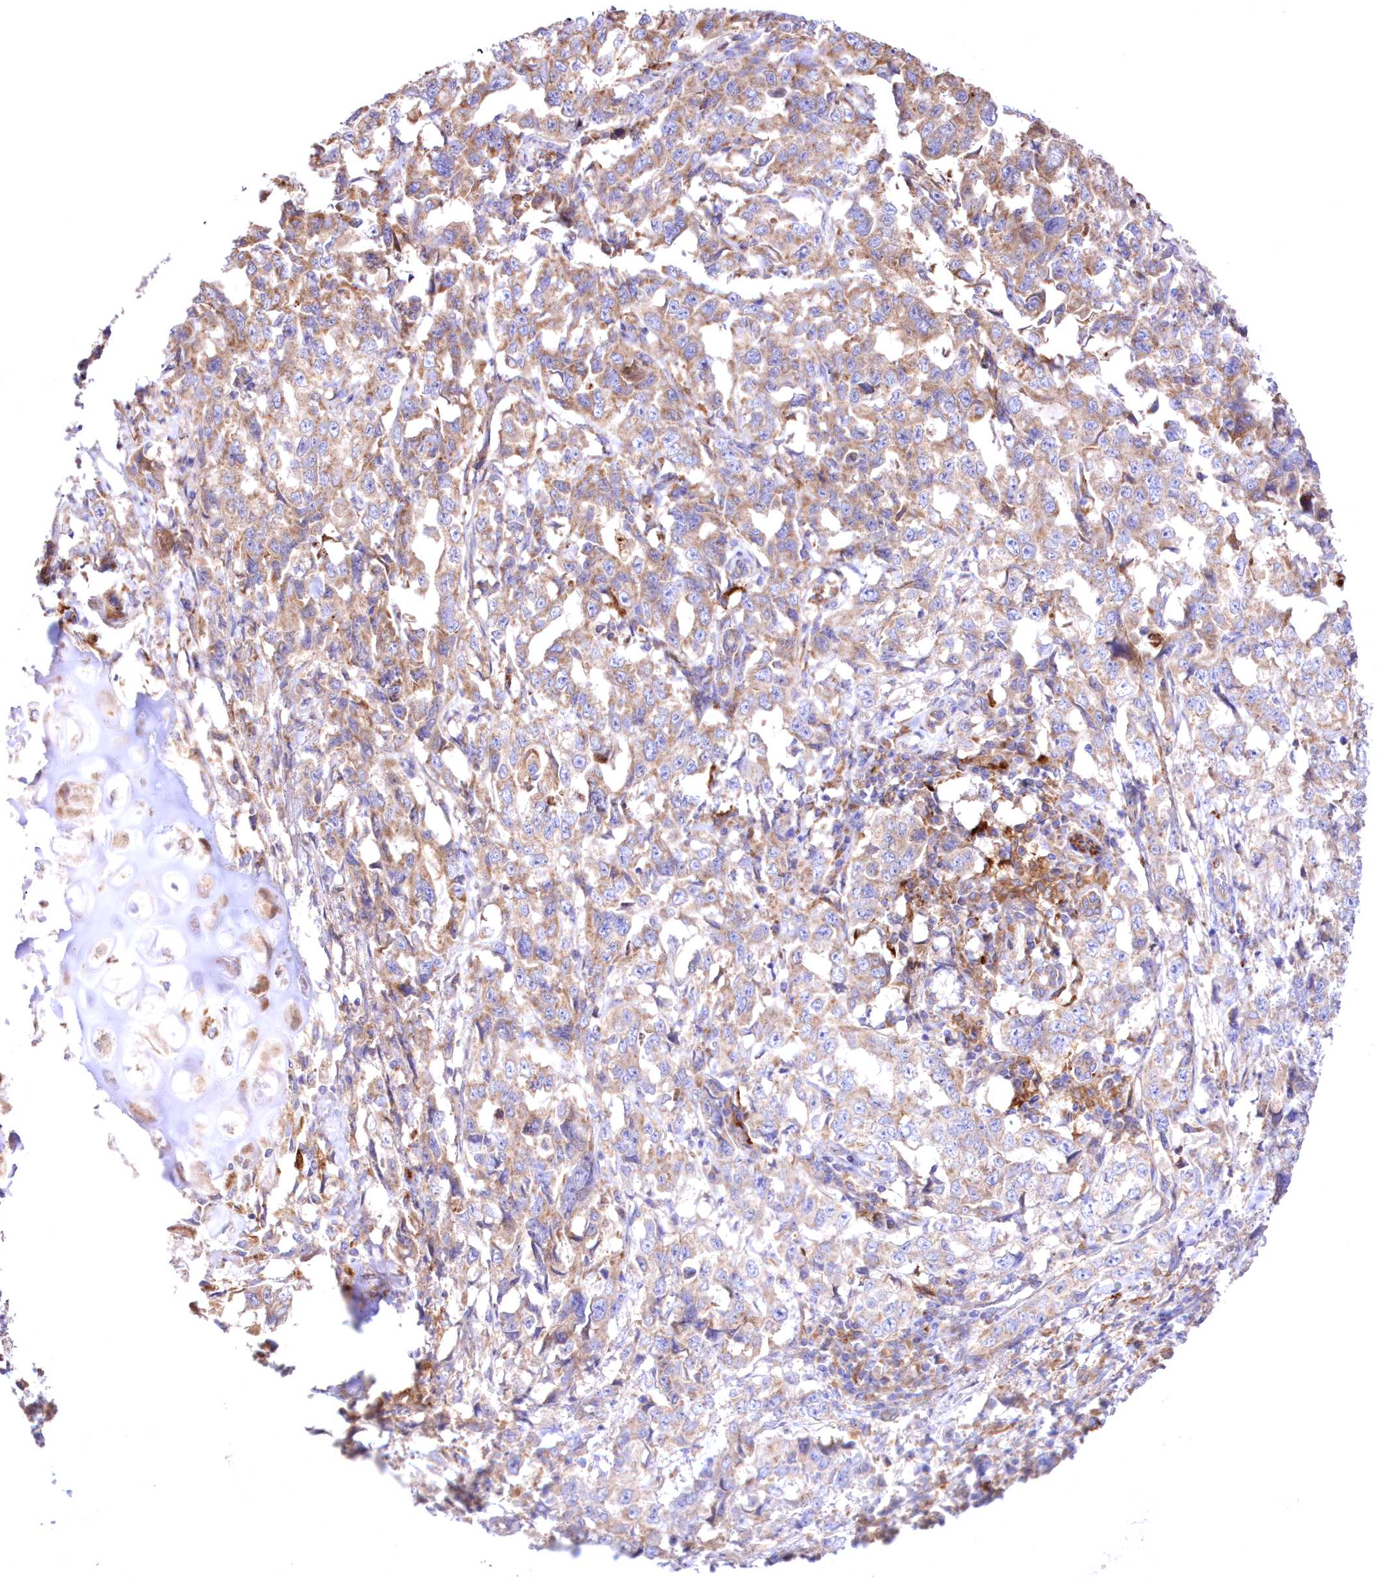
{"staining": {"intensity": "weak", "quantity": "25%-75%", "location": "cytoplasmic/membranous"}, "tissue": "lung cancer", "cell_type": "Tumor cells", "image_type": "cancer", "snomed": [{"axis": "morphology", "description": "Adenocarcinoma, NOS"}, {"axis": "topography", "description": "Lung"}], "caption": "This is a photomicrograph of immunohistochemistry (IHC) staining of adenocarcinoma (lung), which shows weak staining in the cytoplasmic/membranous of tumor cells.", "gene": "FCHO2", "patient": {"sex": "female", "age": 51}}